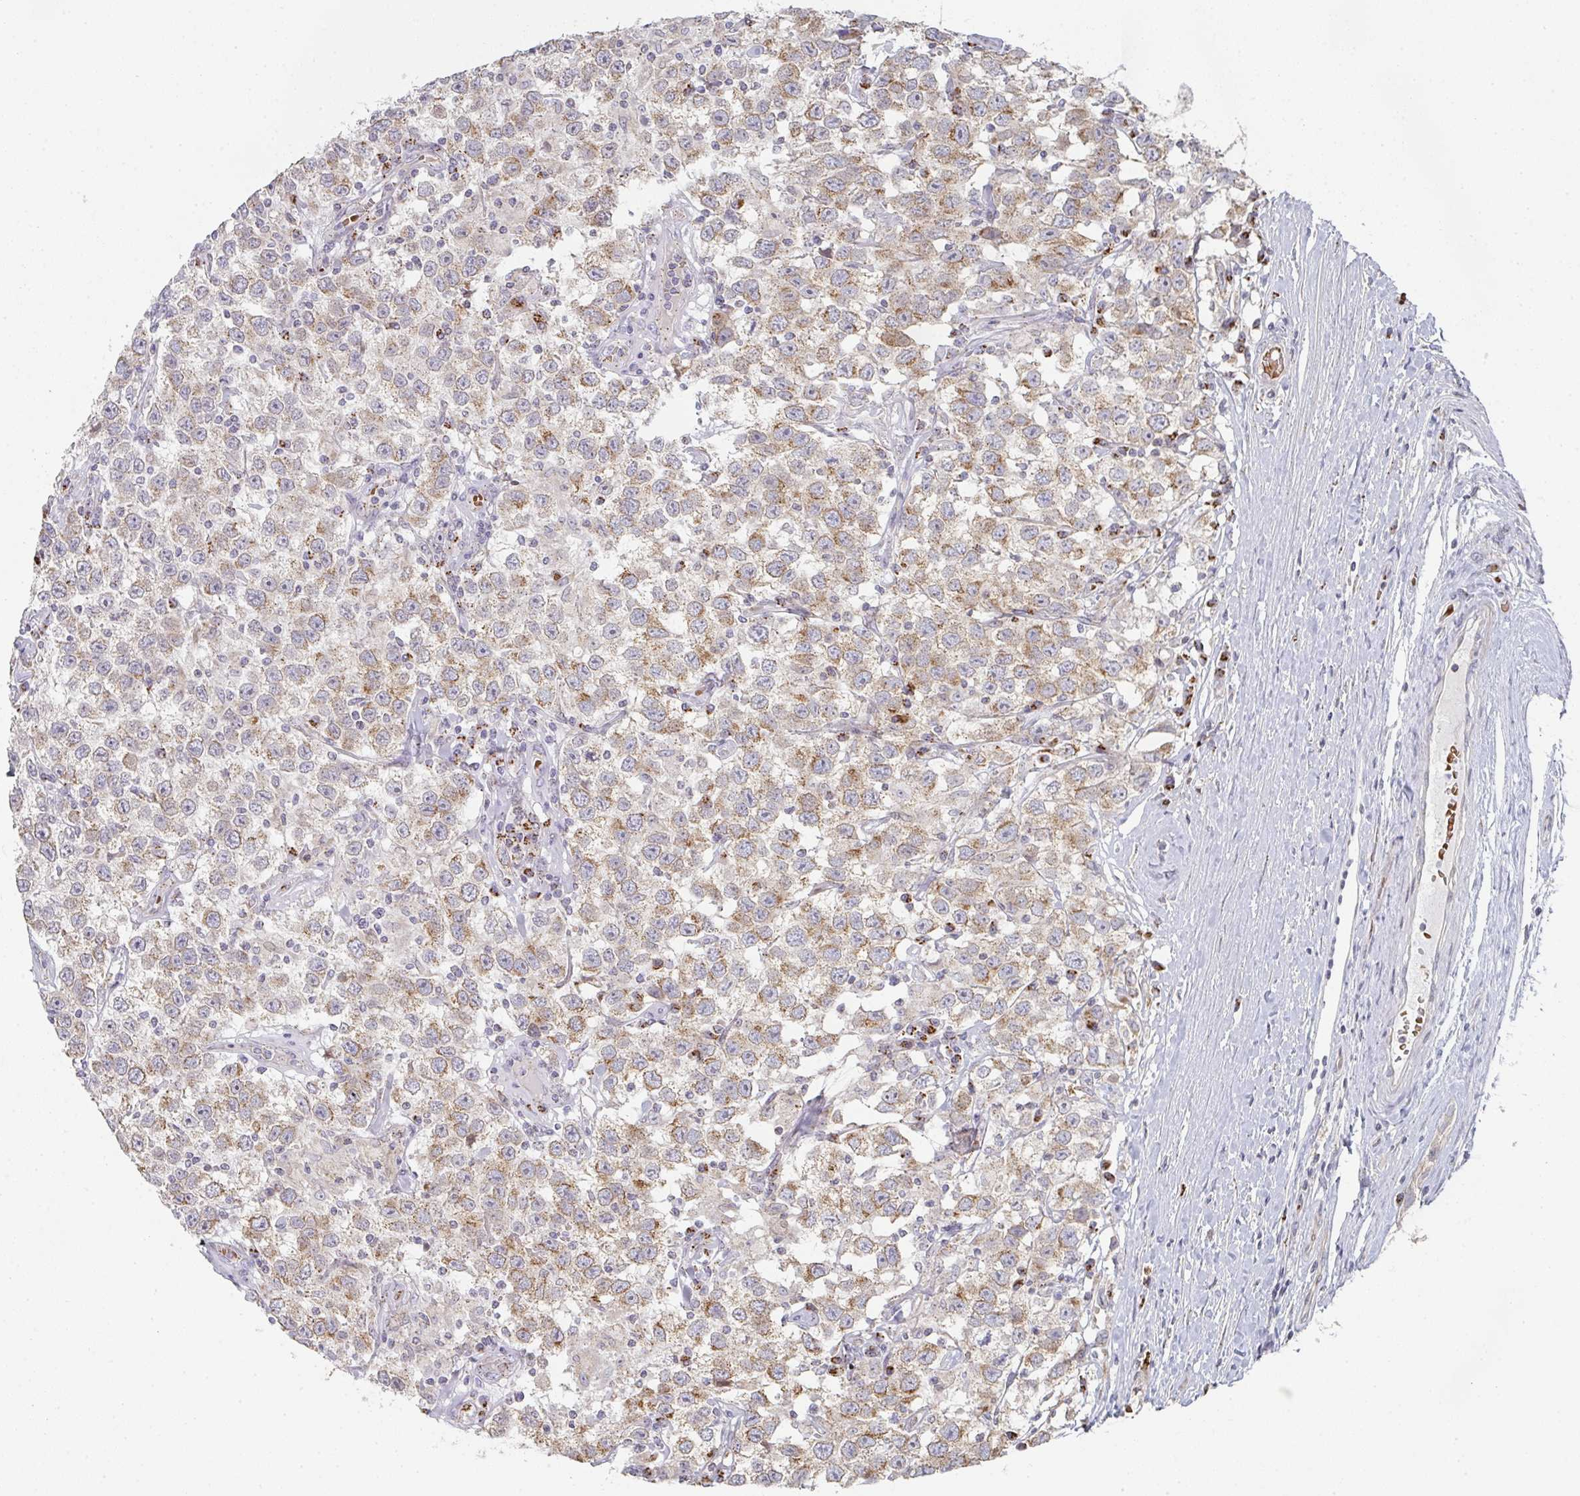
{"staining": {"intensity": "moderate", "quantity": "25%-75%", "location": "cytoplasmic/membranous"}, "tissue": "testis cancer", "cell_type": "Tumor cells", "image_type": "cancer", "snomed": [{"axis": "morphology", "description": "Seminoma, NOS"}, {"axis": "topography", "description": "Testis"}], "caption": "About 25%-75% of tumor cells in testis seminoma reveal moderate cytoplasmic/membranous protein staining as visualized by brown immunohistochemical staining.", "gene": "ZNF526", "patient": {"sex": "male", "age": 41}}